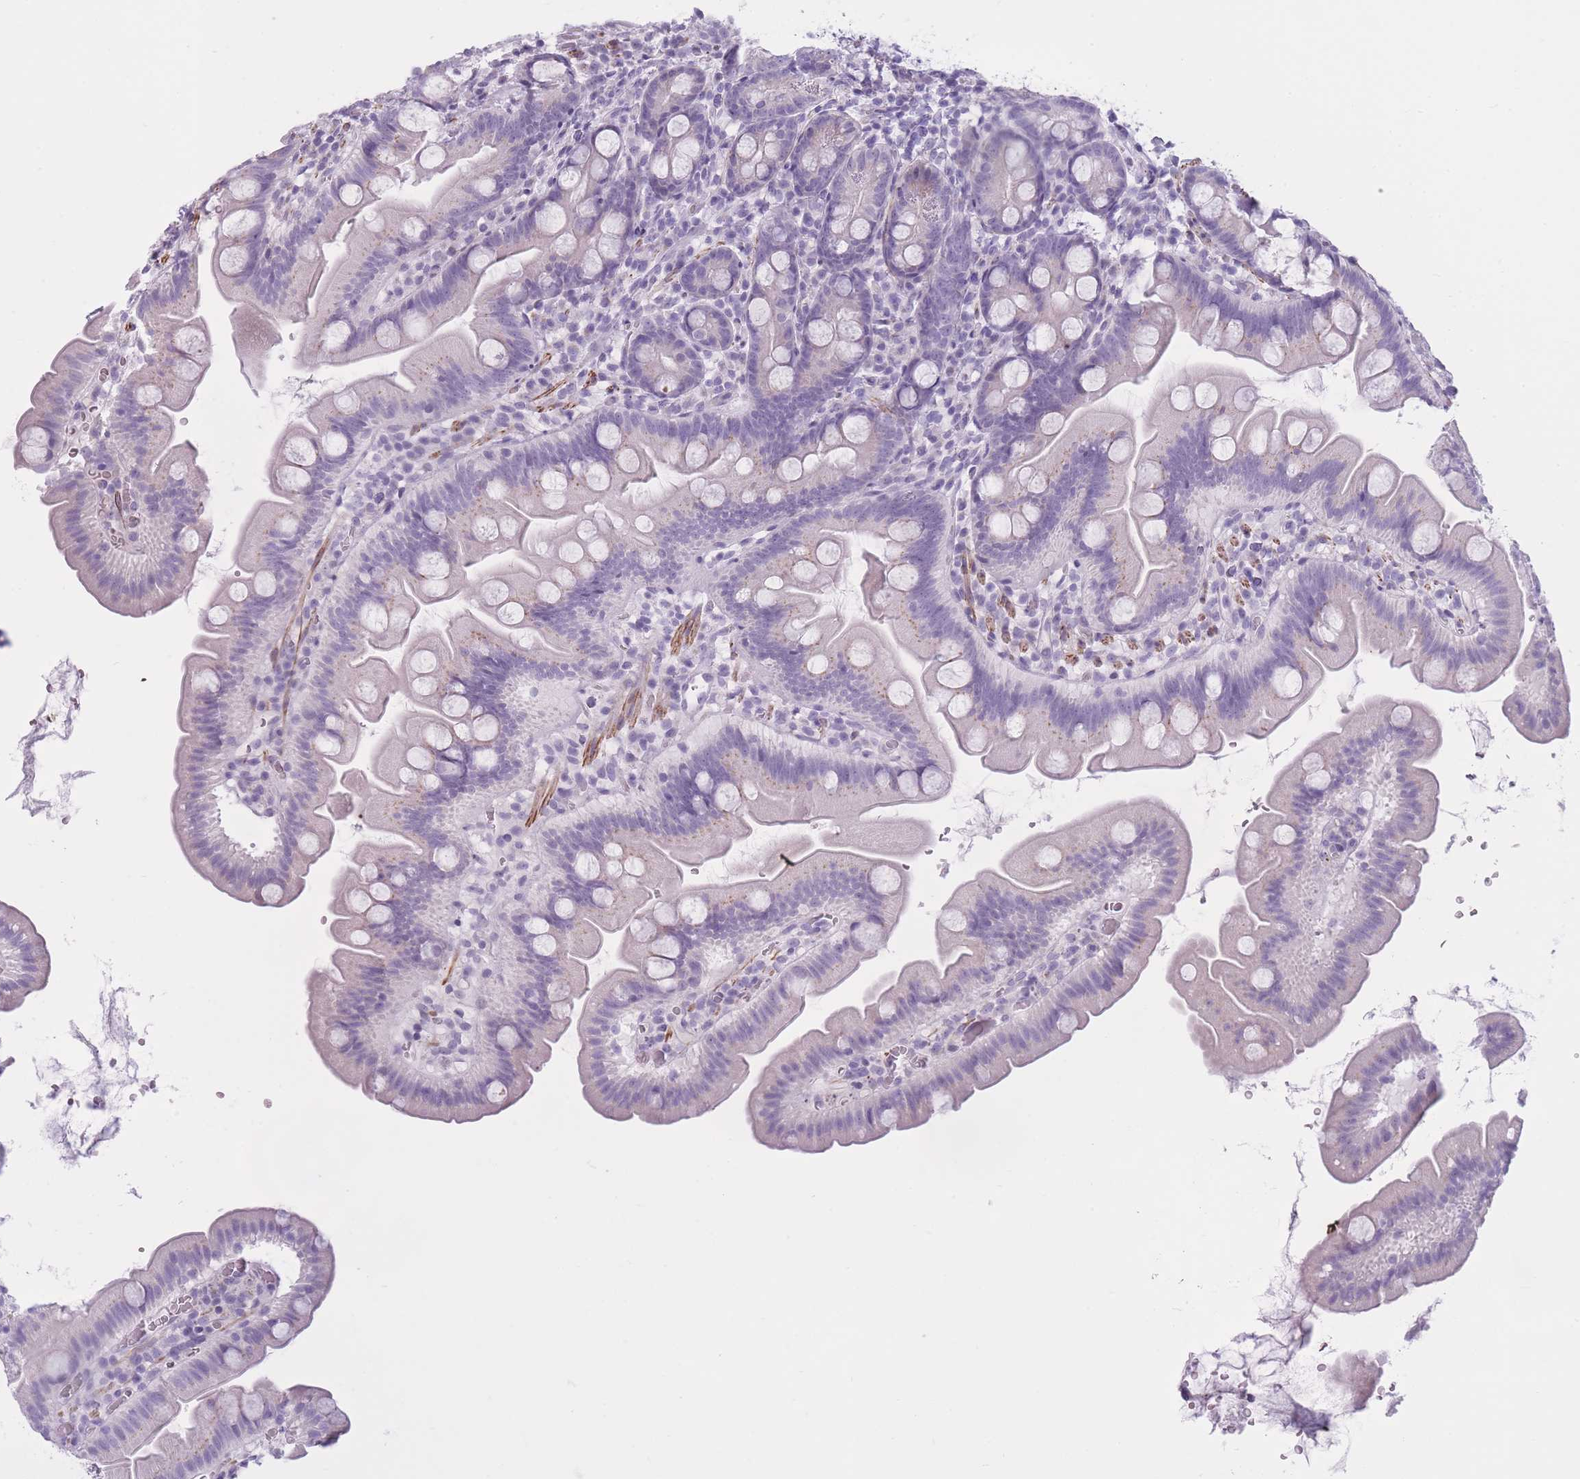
{"staining": {"intensity": "negative", "quantity": "none", "location": "none"}, "tissue": "small intestine", "cell_type": "Glandular cells", "image_type": "normal", "snomed": [{"axis": "morphology", "description": "Normal tissue, NOS"}, {"axis": "topography", "description": "Small intestine"}], "caption": "Immunohistochemistry of unremarkable small intestine demonstrates no positivity in glandular cells.", "gene": "GOLGA6A", "patient": {"sex": "female", "age": 68}}